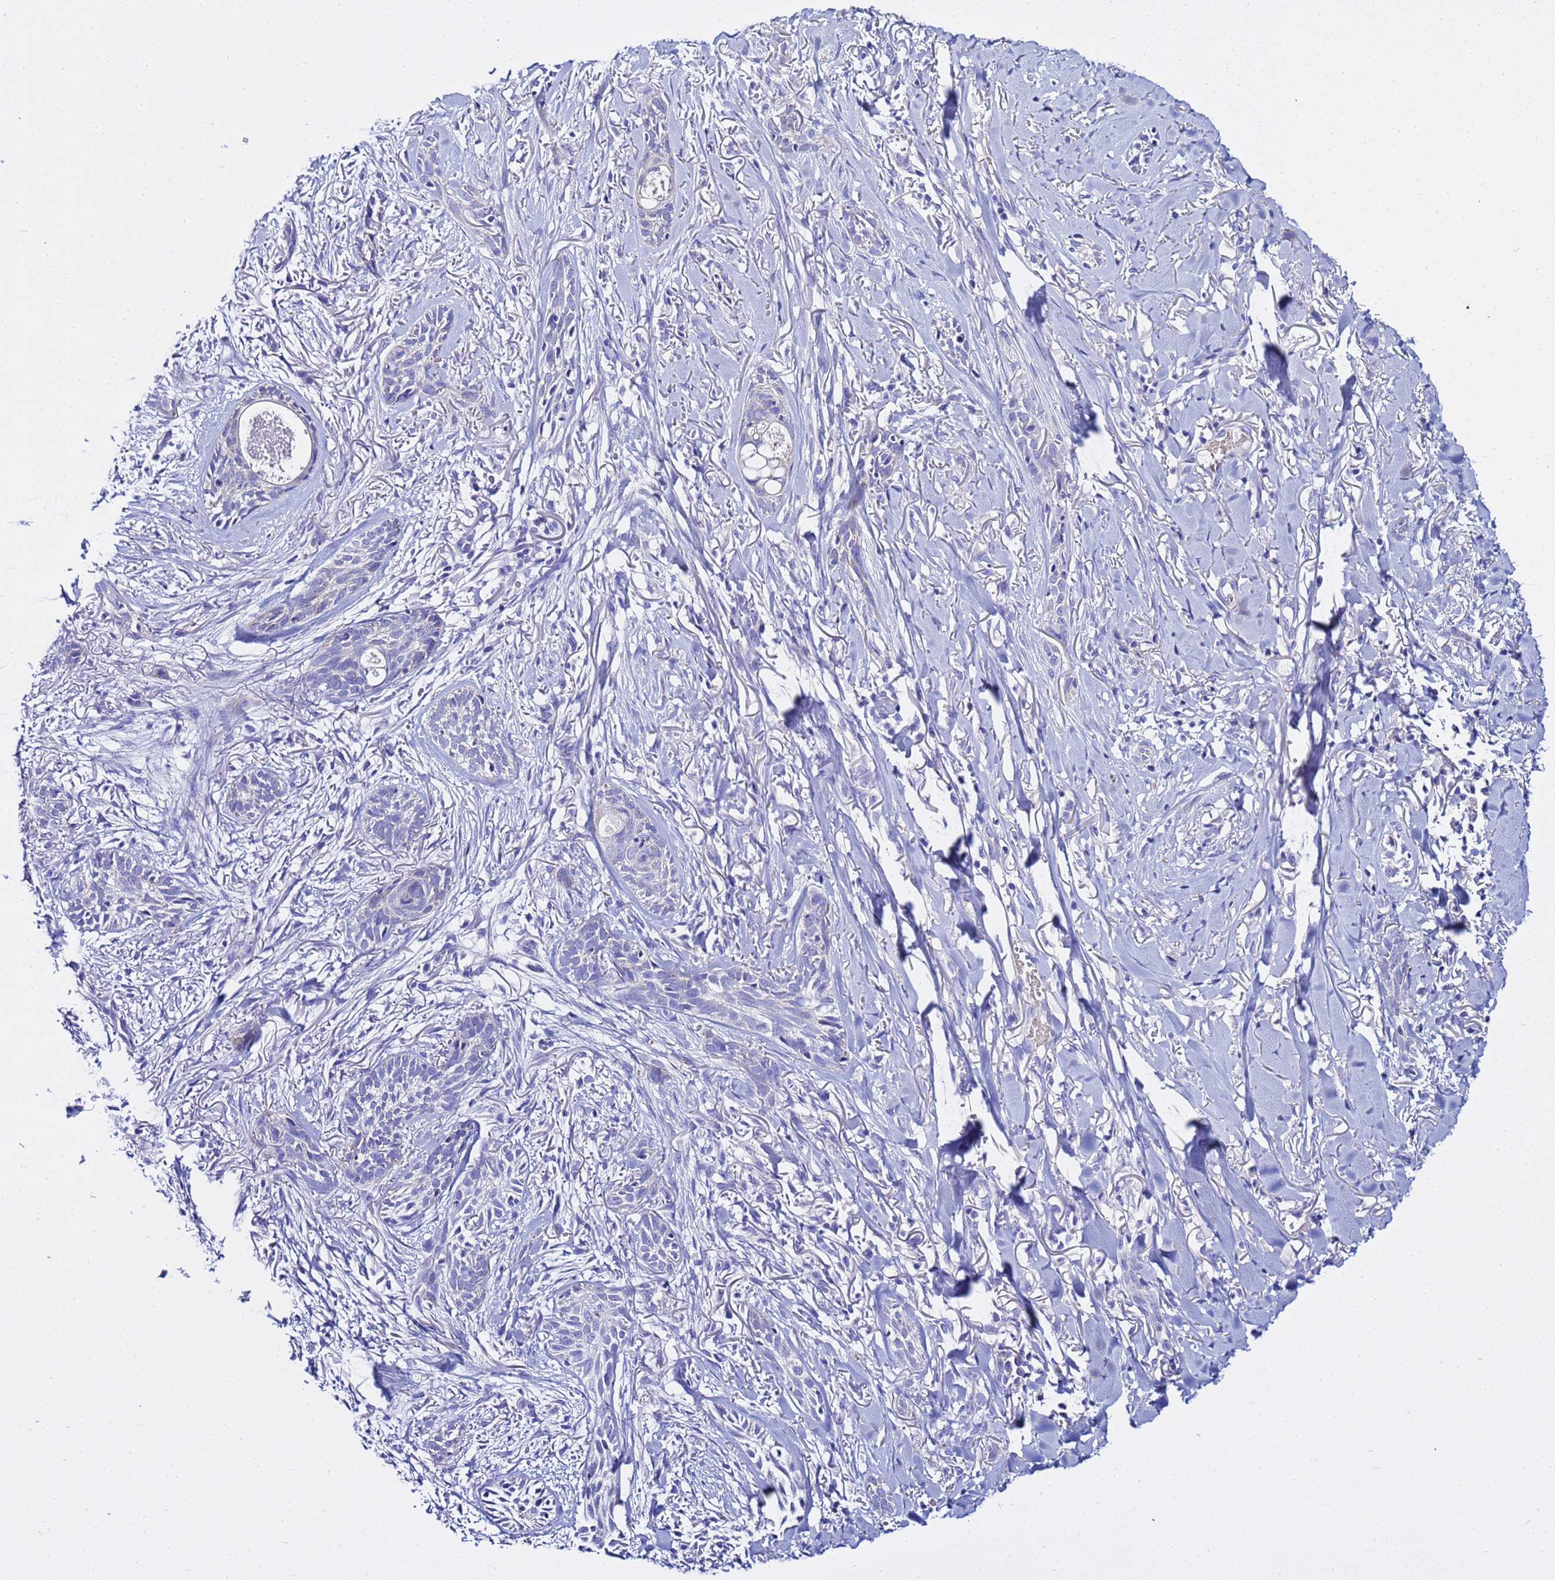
{"staining": {"intensity": "negative", "quantity": "none", "location": "none"}, "tissue": "skin cancer", "cell_type": "Tumor cells", "image_type": "cancer", "snomed": [{"axis": "morphology", "description": "Basal cell carcinoma"}, {"axis": "topography", "description": "Skin"}], "caption": "Protein analysis of skin cancer displays no significant expression in tumor cells.", "gene": "USP18", "patient": {"sex": "female", "age": 59}}